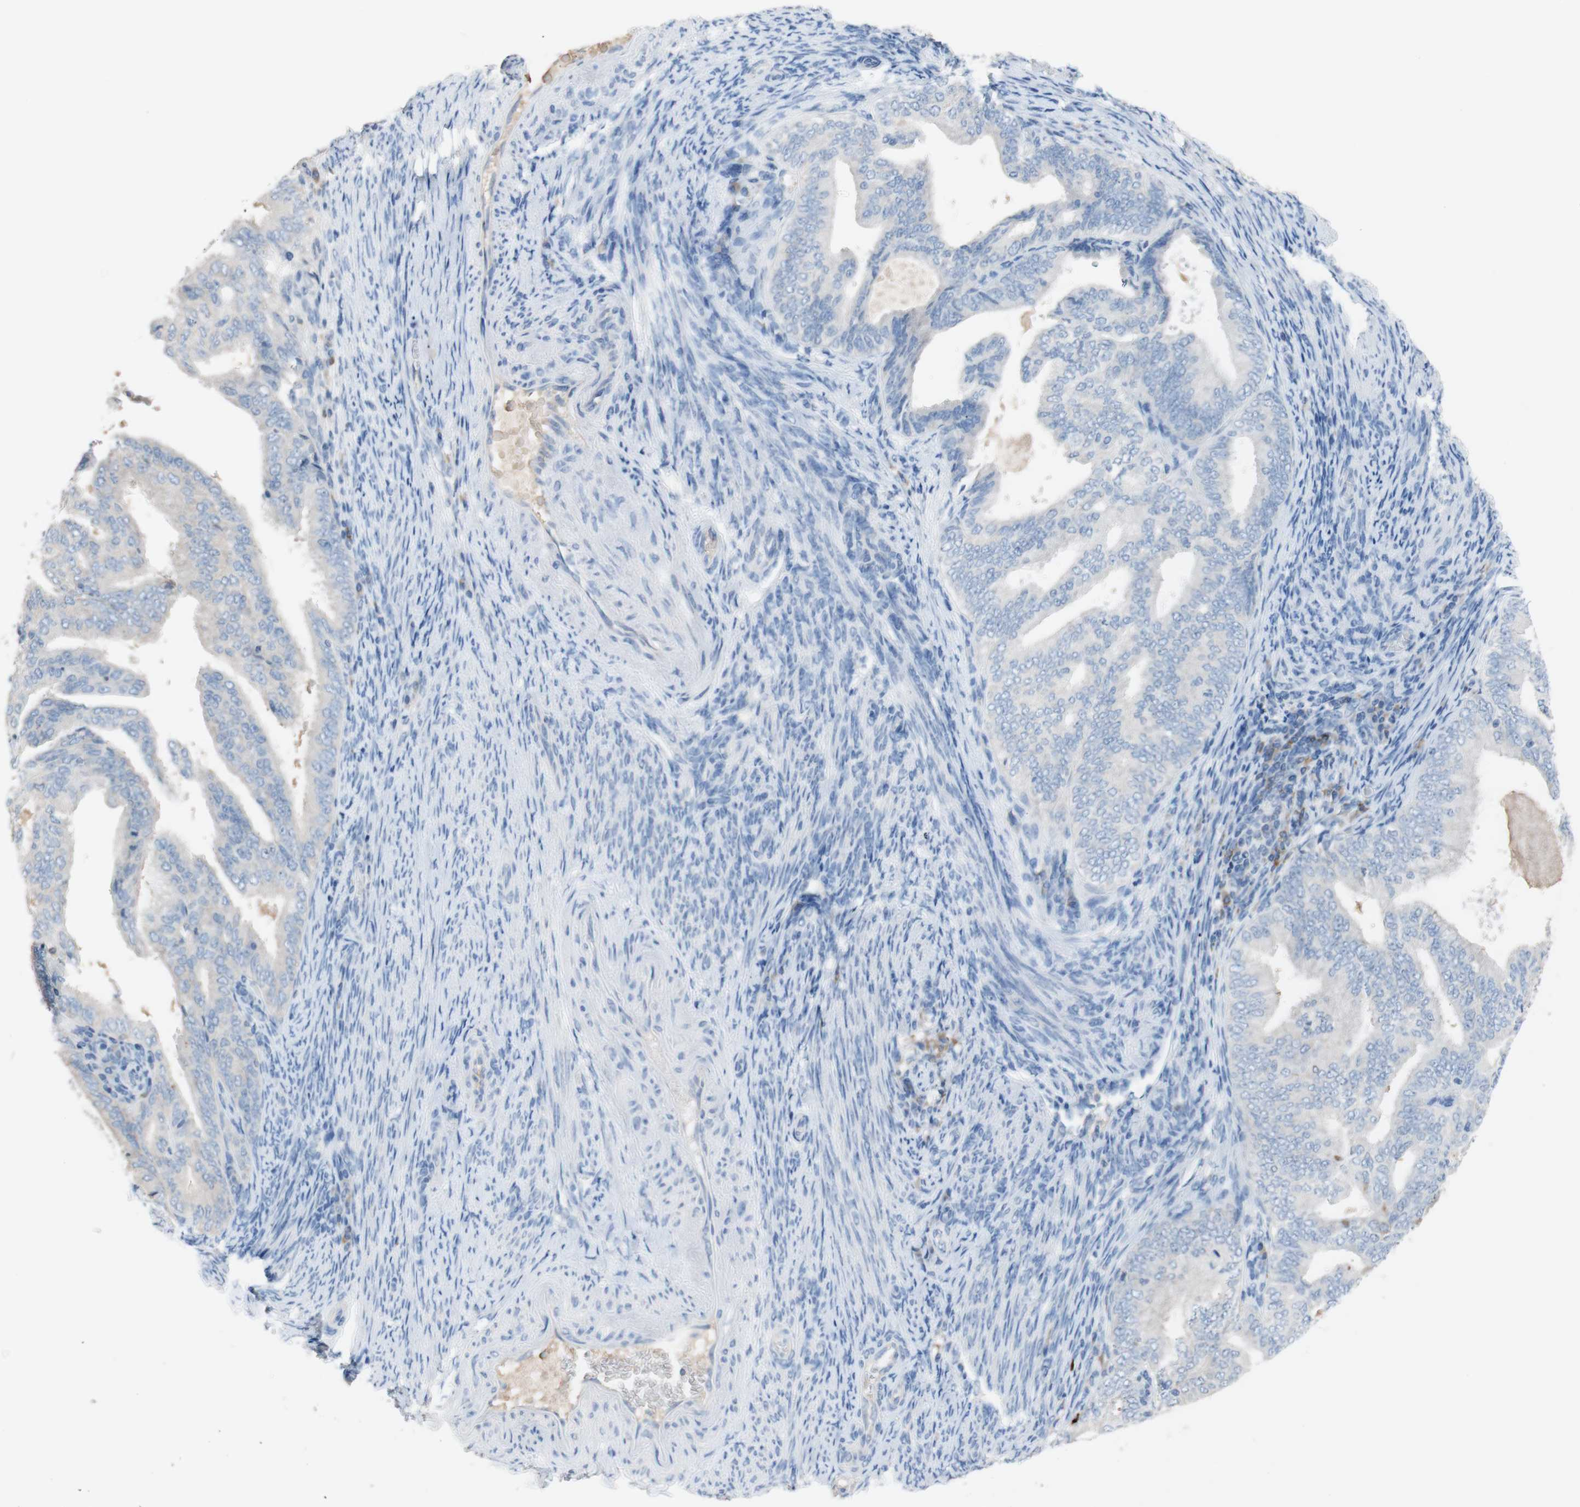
{"staining": {"intensity": "weak", "quantity": ">75%", "location": "cytoplasmic/membranous"}, "tissue": "endometrial cancer", "cell_type": "Tumor cells", "image_type": "cancer", "snomed": [{"axis": "morphology", "description": "Adenocarcinoma, NOS"}, {"axis": "topography", "description": "Endometrium"}], "caption": "Tumor cells reveal low levels of weak cytoplasmic/membranous positivity in approximately >75% of cells in human endometrial cancer (adenocarcinoma).", "gene": "PACSIN1", "patient": {"sex": "female", "age": 58}}